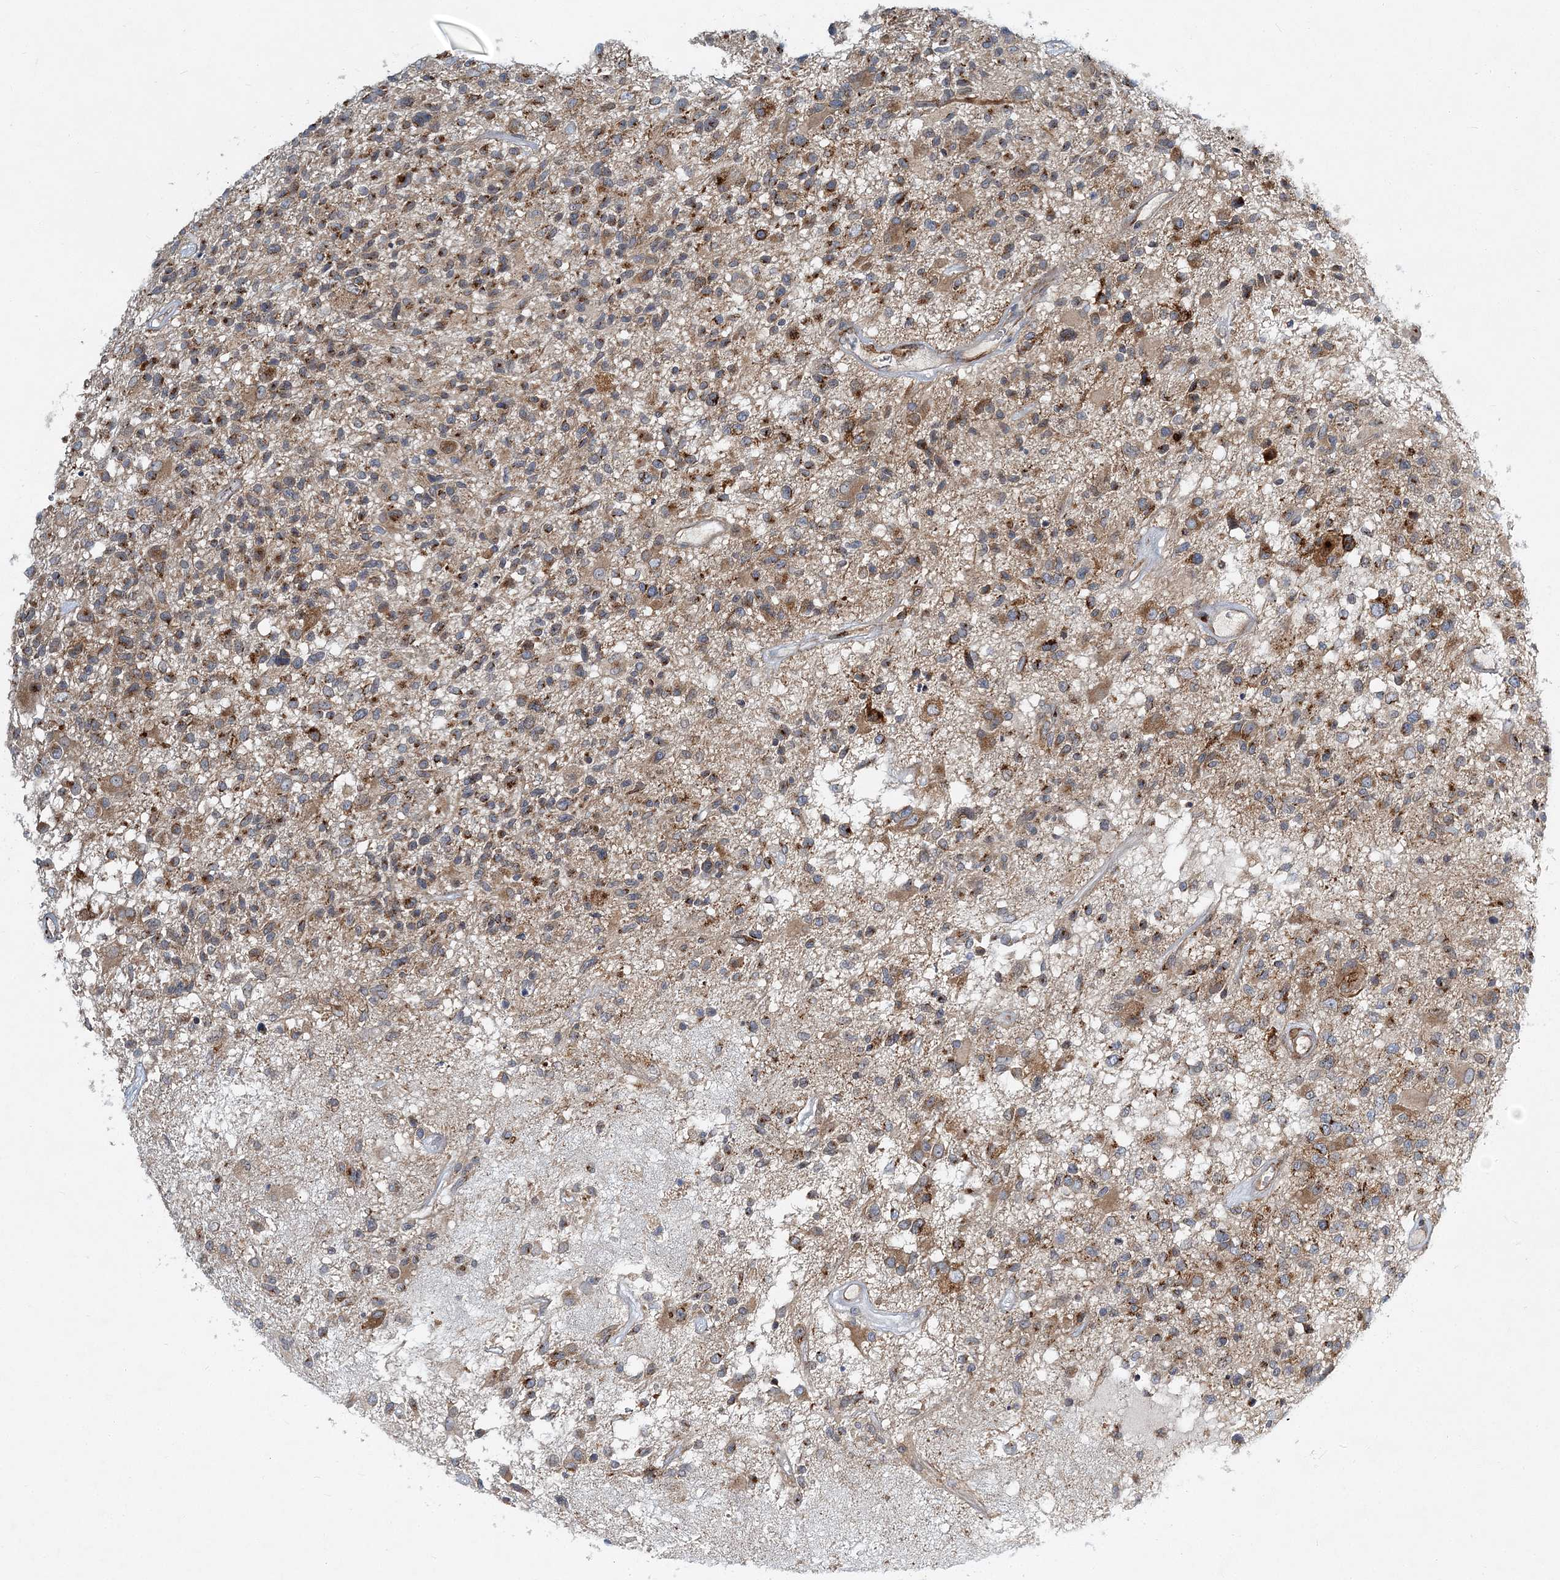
{"staining": {"intensity": "strong", "quantity": "25%-75%", "location": "cytoplasmic/membranous"}, "tissue": "glioma", "cell_type": "Tumor cells", "image_type": "cancer", "snomed": [{"axis": "morphology", "description": "Glioma, malignant, High grade"}, {"axis": "morphology", "description": "Glioblastoma, NOS"}, {"axis": "topography", "description": "Brain"}], "caption": "Immunohistochemistry (IHC) (DAB) staining of human malignant high-grade glioma demonstrates strong cytoplasmic/membranous protein staining in about 25%-75% of tumor cells. (Stains: DAB in brown, nuclei in blue, Microscopy: brightfield microscopy at high magnification).", "gene": "NBAS", "patient": {"sex": "male", "age": 60}}